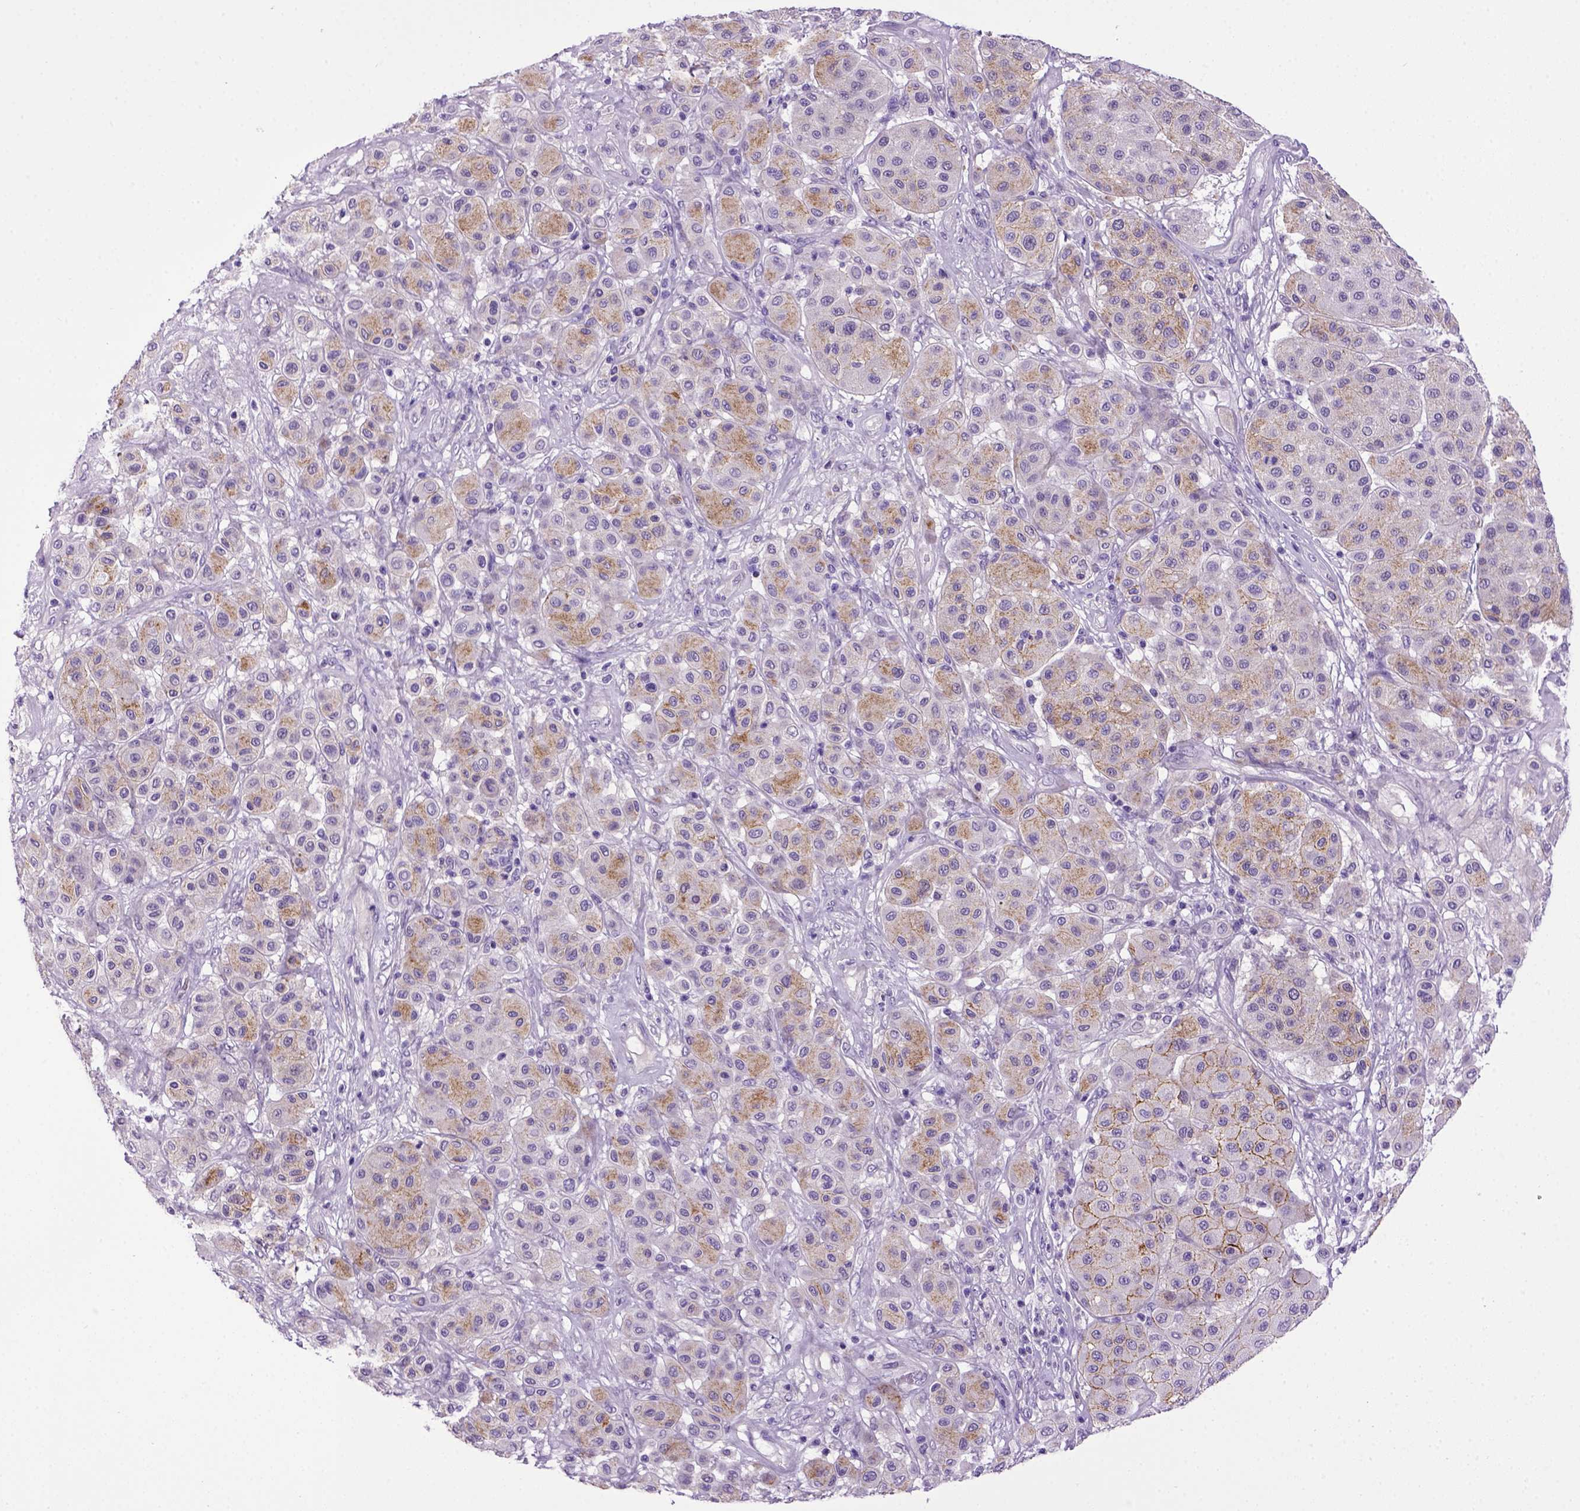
{"staining": {"intensity": "negative", "quantity": "none", "location": "none"}, "tissue": "melanoma", "cell_type": "Tumor cells", "image_type": "cancer", "snomed": [{"axis": "morphology", "description": "Malignant melanoma, Metastatic site"}, {"axis": "topography", "description": "Smooth muscle"}], "caption": "Tumor cells show no significant protein staining in malignant melanoma (metastatic site).", "gene": "CDH1", "patient": {"sex": "male", "age": 41}}